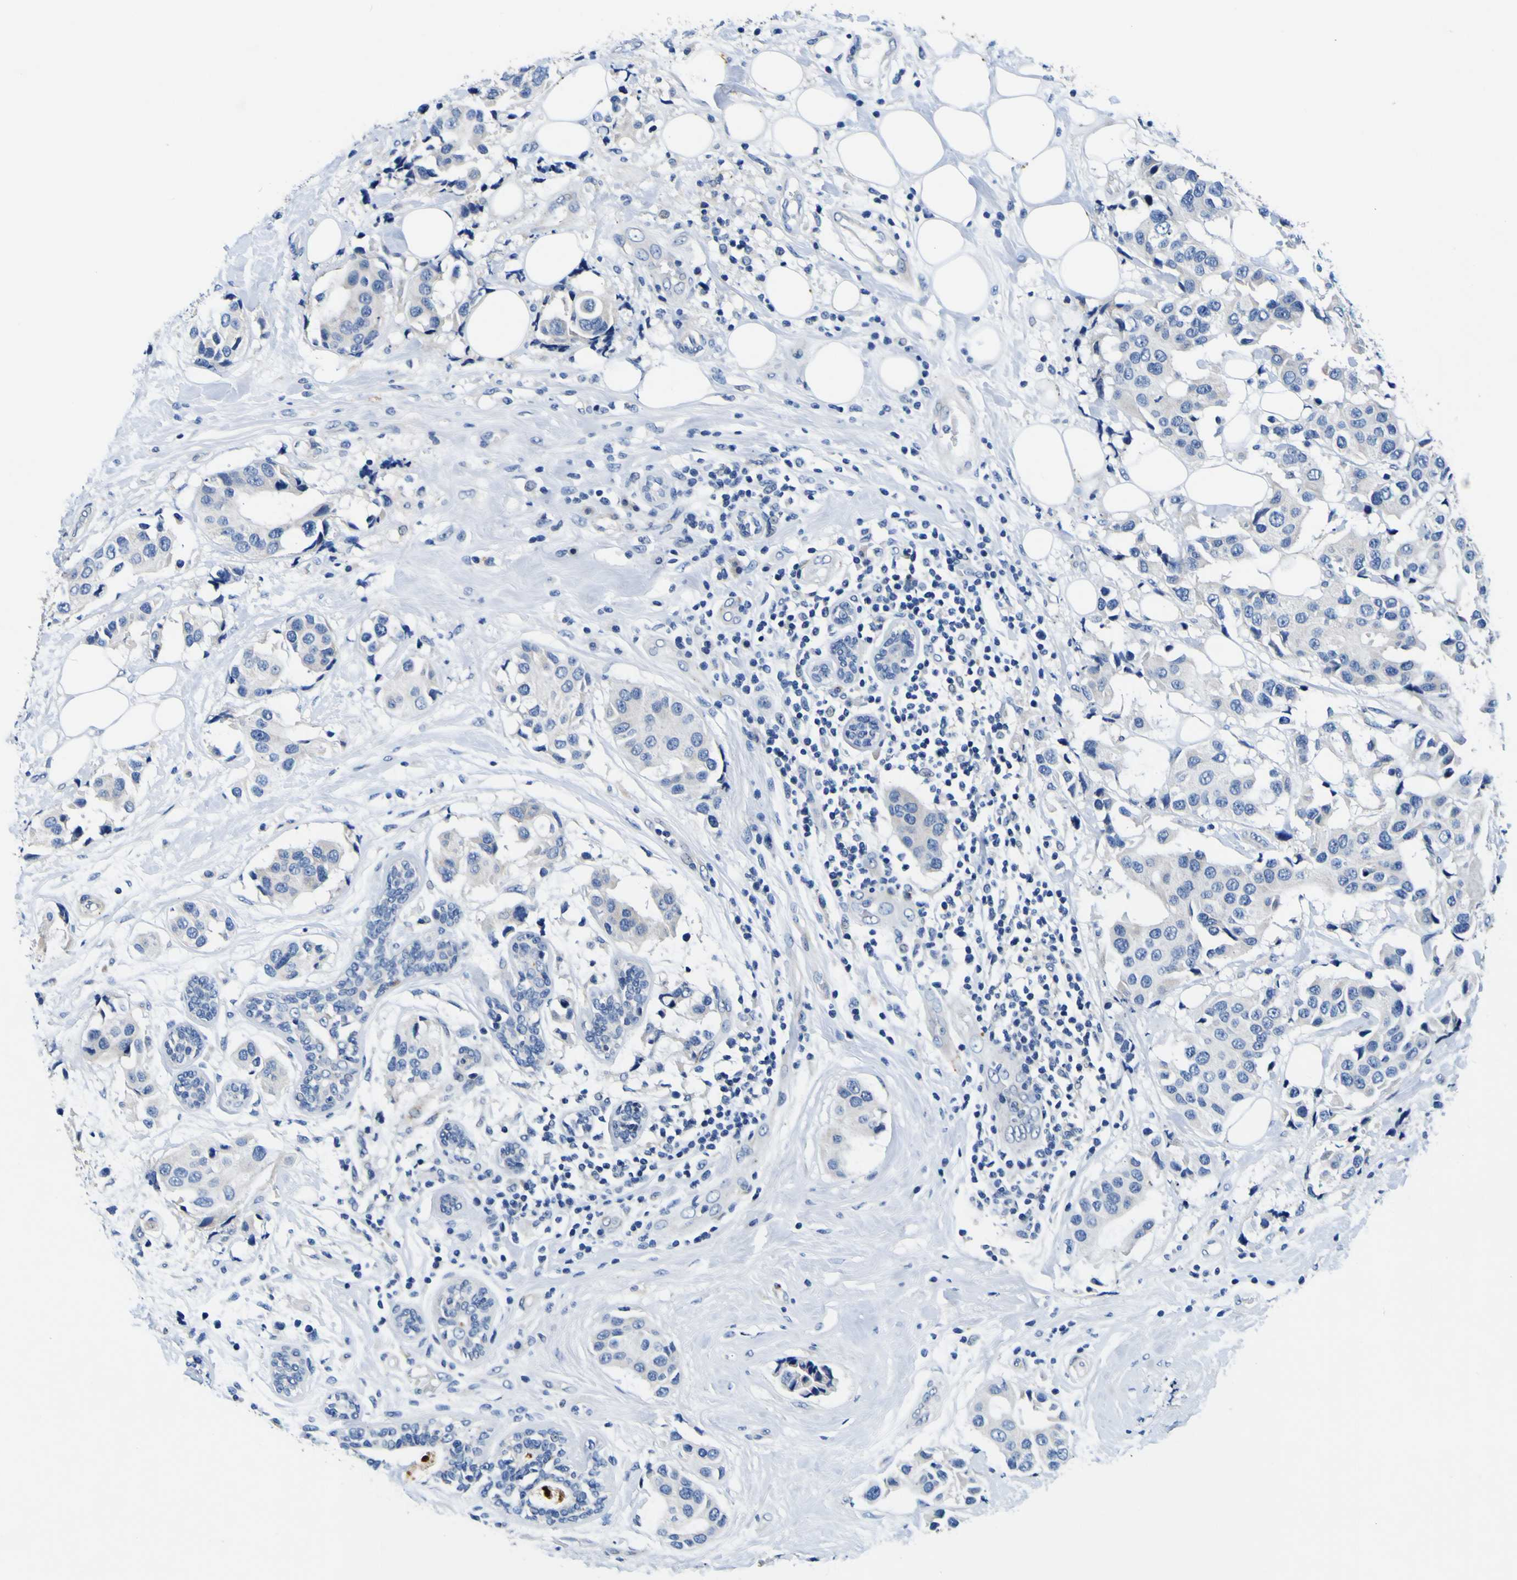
{"staining": {"intensity": "negative", "quantity": "none", "location": "none"}, "tissue": "breast cancer", "cell_type": "Tumor cells", "image_type": "cancer", "snomed": [{"axis": "morphology", "description": "Normal tissue, NOS"}, {"axis": "morphology", "description": "Duct carcinoma"}, {"axis": "topography", "description": "Breast"}], "caption": "Immunohistochemistry (IHC) photomicrograph of neoplastic tissue: human breast intraductal carcinoma stained with DAB shows no significant protein positivity in tumor cells.", "gene": "AGAP3", "patient": {"sex": "female", "age": 39}}